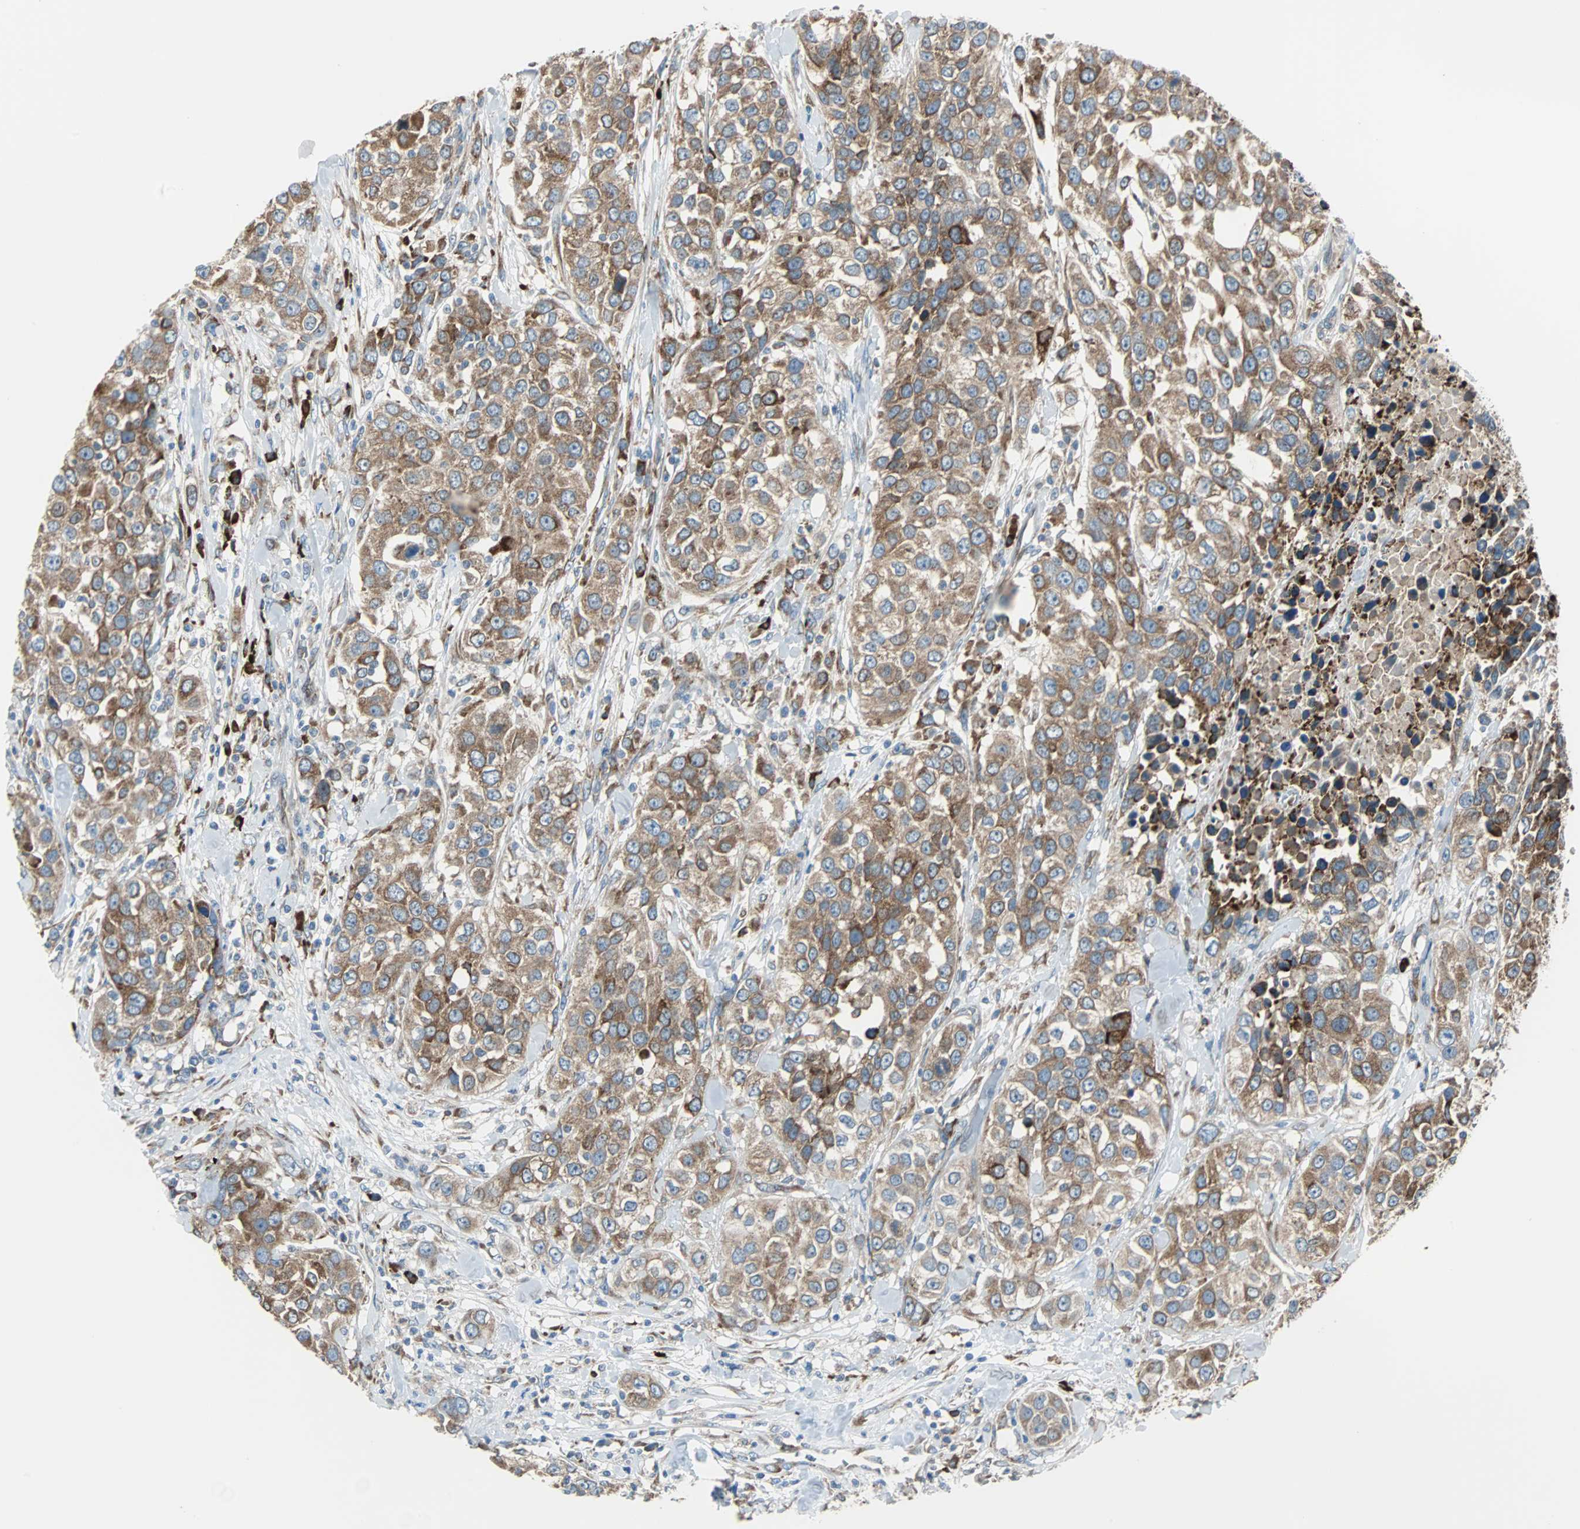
{"staining": {"intensity": "moderate", "quantity": ">75%", "location": "cytoplasmic/membranous"}, "tissue": "urothelial cancer", "cell_type": "Tumor cells", "image_type": "cancer", "snomed": [{"axis": "morphology", "description": "Urothelial carcinoma, High grade"}, {"axis": "topography", "description": "Urinary bladder"}], "caption": "A photomicrograph showing moderate cytoplasmic/membranous positivity in about >75% of tumor cells in high-grade urothelial carcinoma, as visualized by brown immunohistochemical staining.", "gene": "PDIA4", "patient": {"sex": "female", "age": 80}}